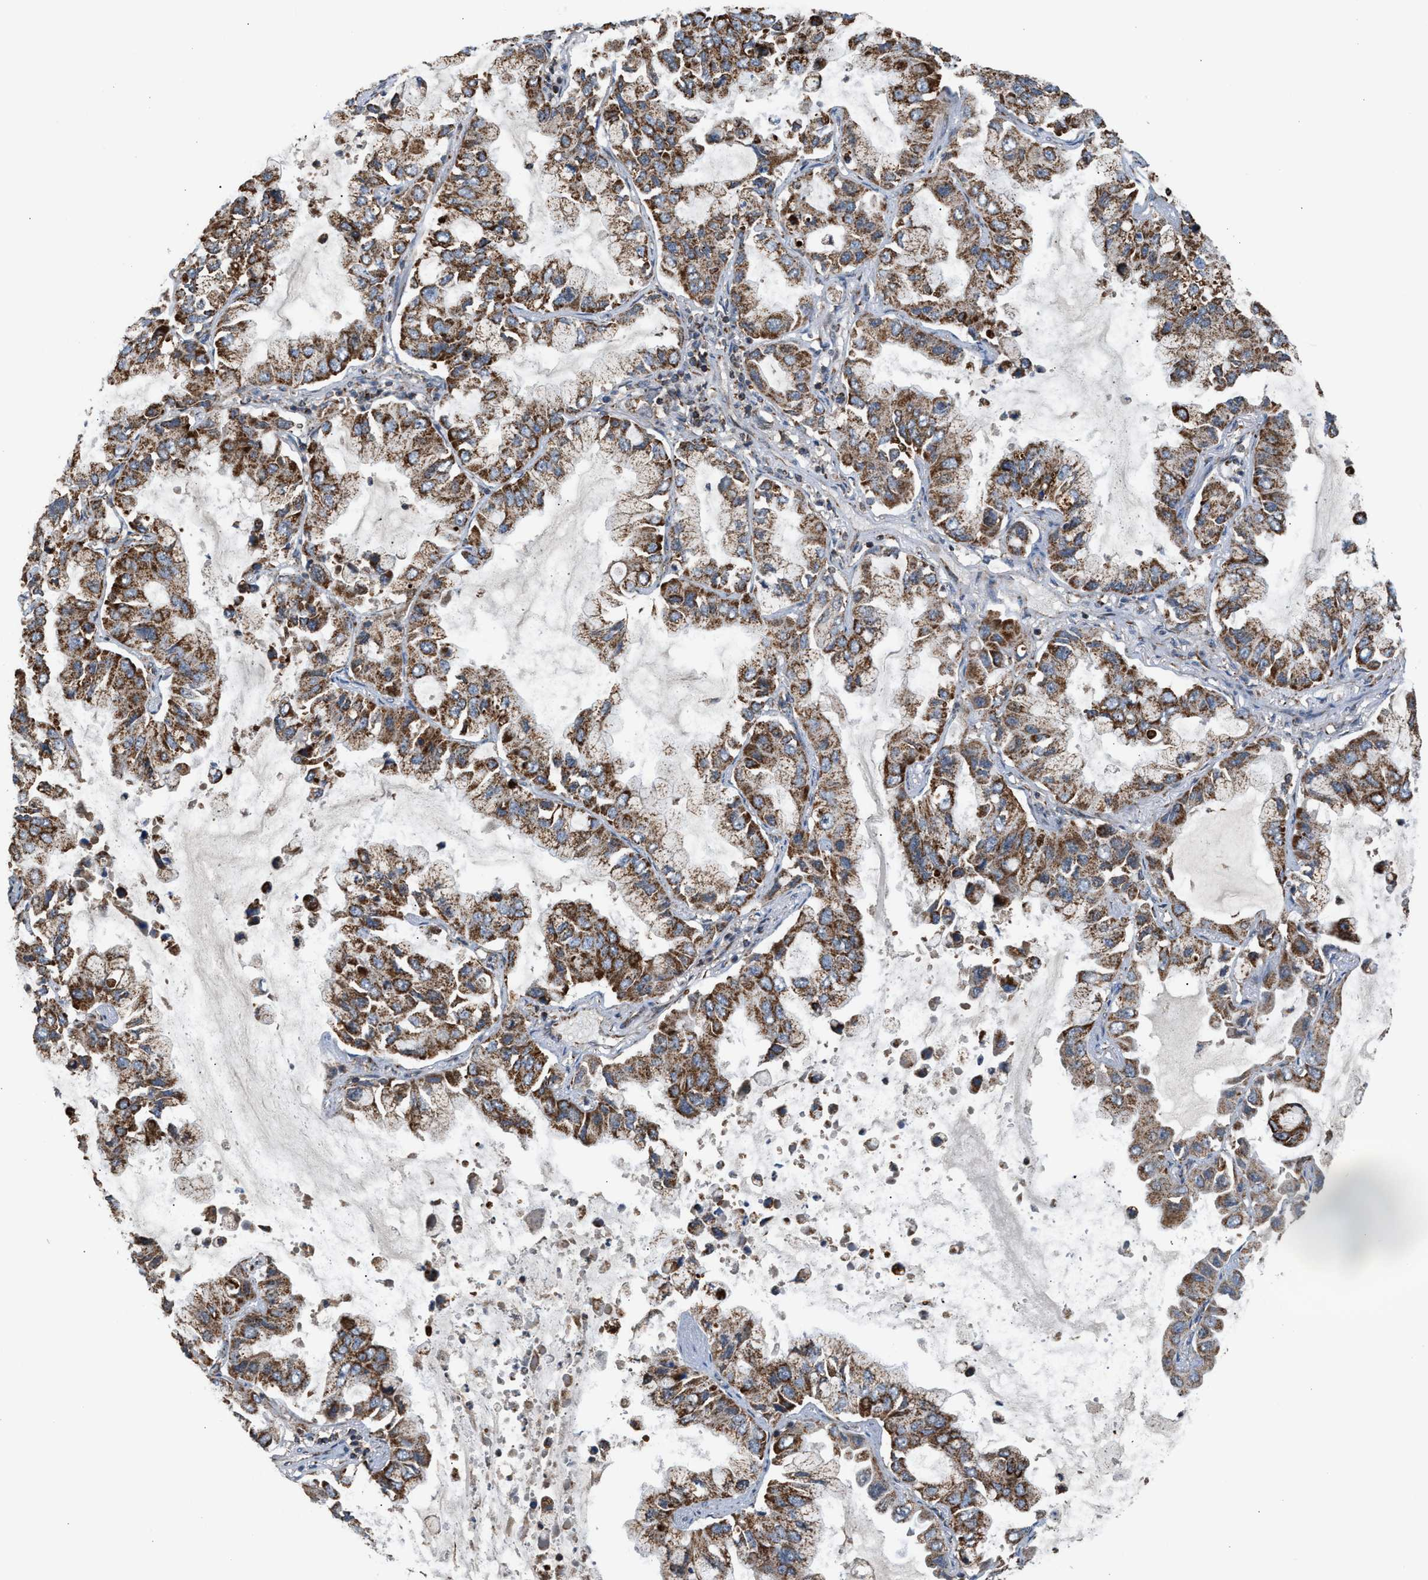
{"staining": {"intensity": "strong", "quantity": ">75%", "location": "cytoplasmic/membranous"}, "tissue": "lung cancer", "cell_type": "Tumor cells", "image_type": "cancer", "snomed": [{"axis": "morphology", "description": "Adenocarcinoma, NOS"}, {"axis": "topography", "description": "Lung"}], "caption": "Immunohistochemistry of human lung cancer (adenocarcinoma) exhibits high levels of strong cytoplasmic/membranous staining in about >75% of tumor cells.", "gene": "SGSM2", "patient": {"sex": "male", "age": 64}}